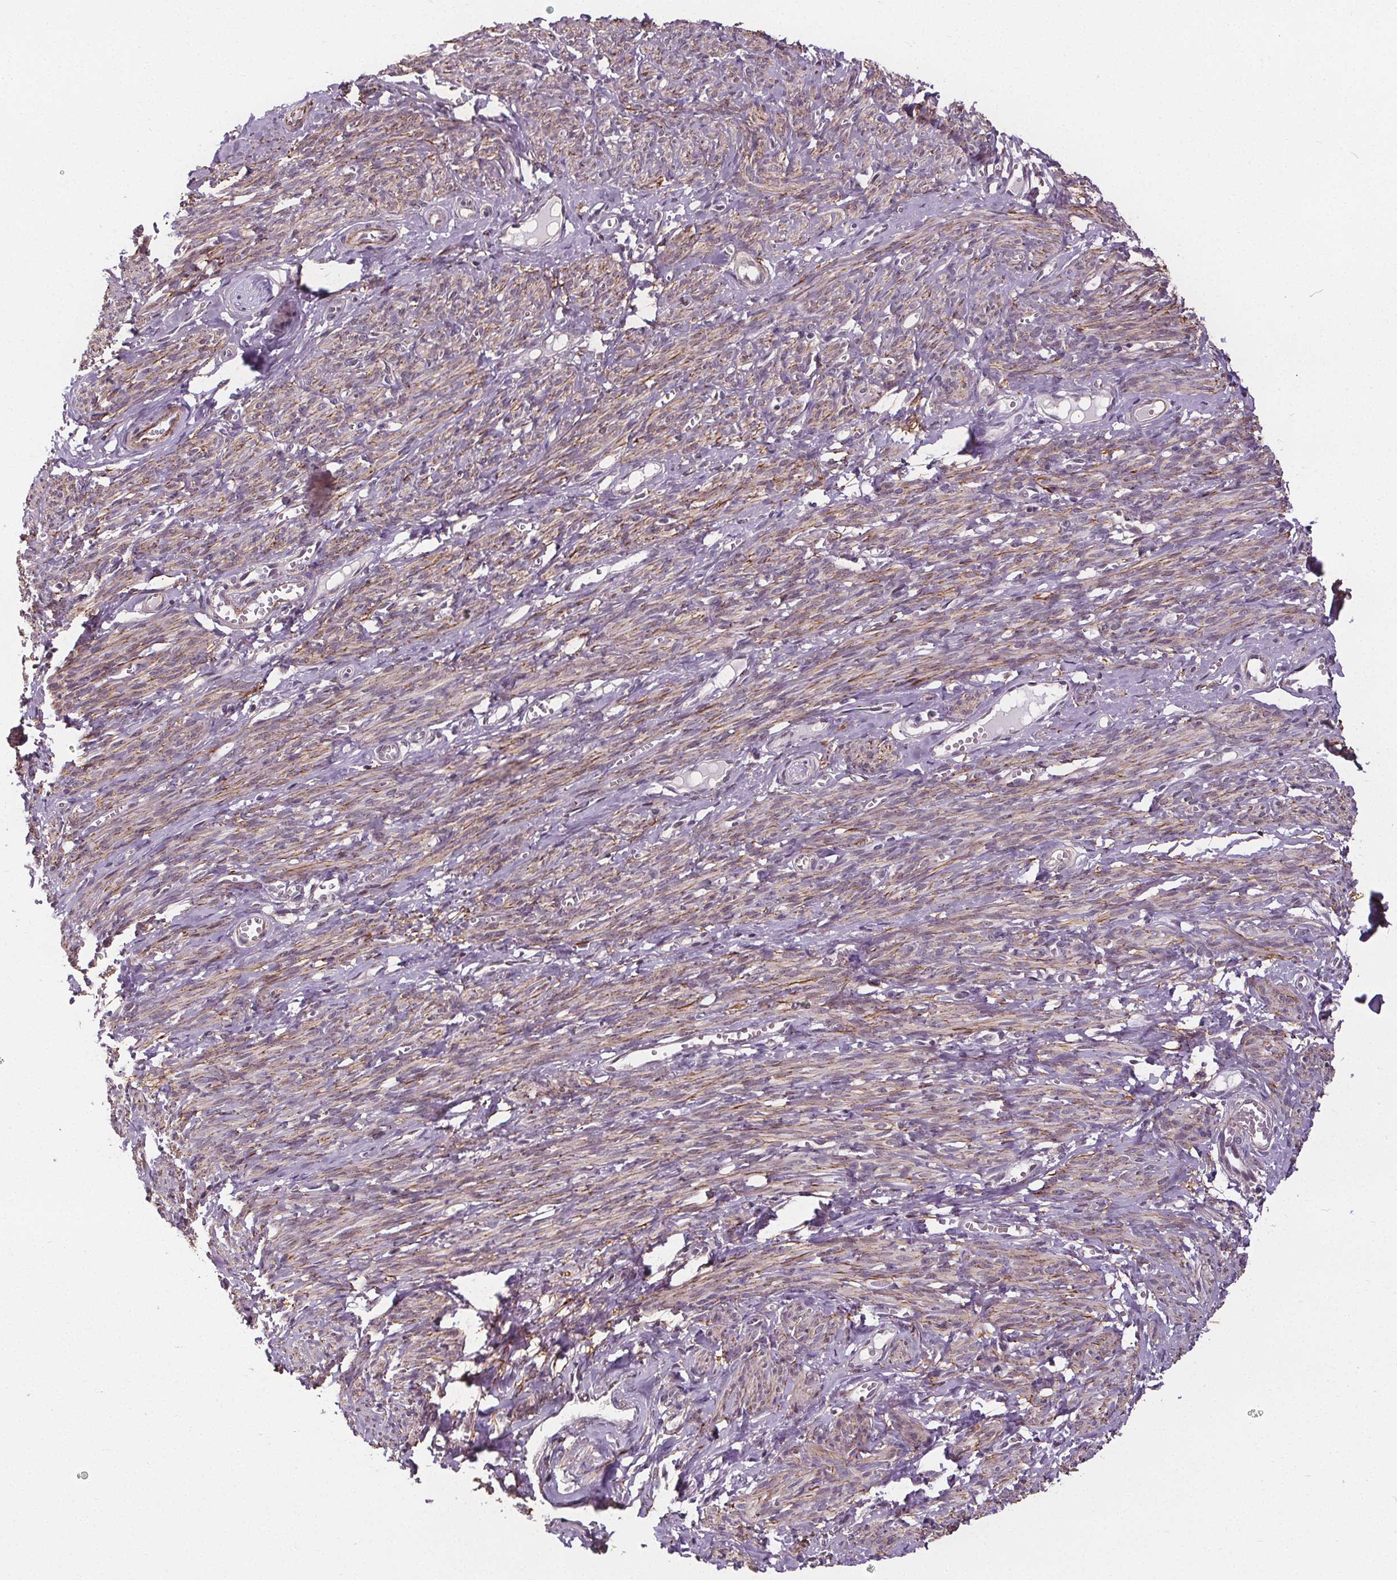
{"staining": {"intensity": "weak", "quantity": "25%-75%", "location": "cytoplasmic/membranous"}, "tissue": "smooth muscle", "cell_type": "Smooth muscle cells", "image_type": "normal", "snomed": [{"axis": "morphology", "description": "Normal tissue, NOS"}, {"axis": "topography", "description": "Smooth muscle"}], "caption": "Protein staining by IHC demonstrates weak cytoplasmic/membranous staining in approximately 25%-75% of smooth muscle cells in normal smooth muscle. (Stains: DAB in brown, nuclei in blue, Microscopy: brightfield microscopy at high magnification).", "gene": "KIAA0232", "patient": {"sex": "female", "age": 65}}